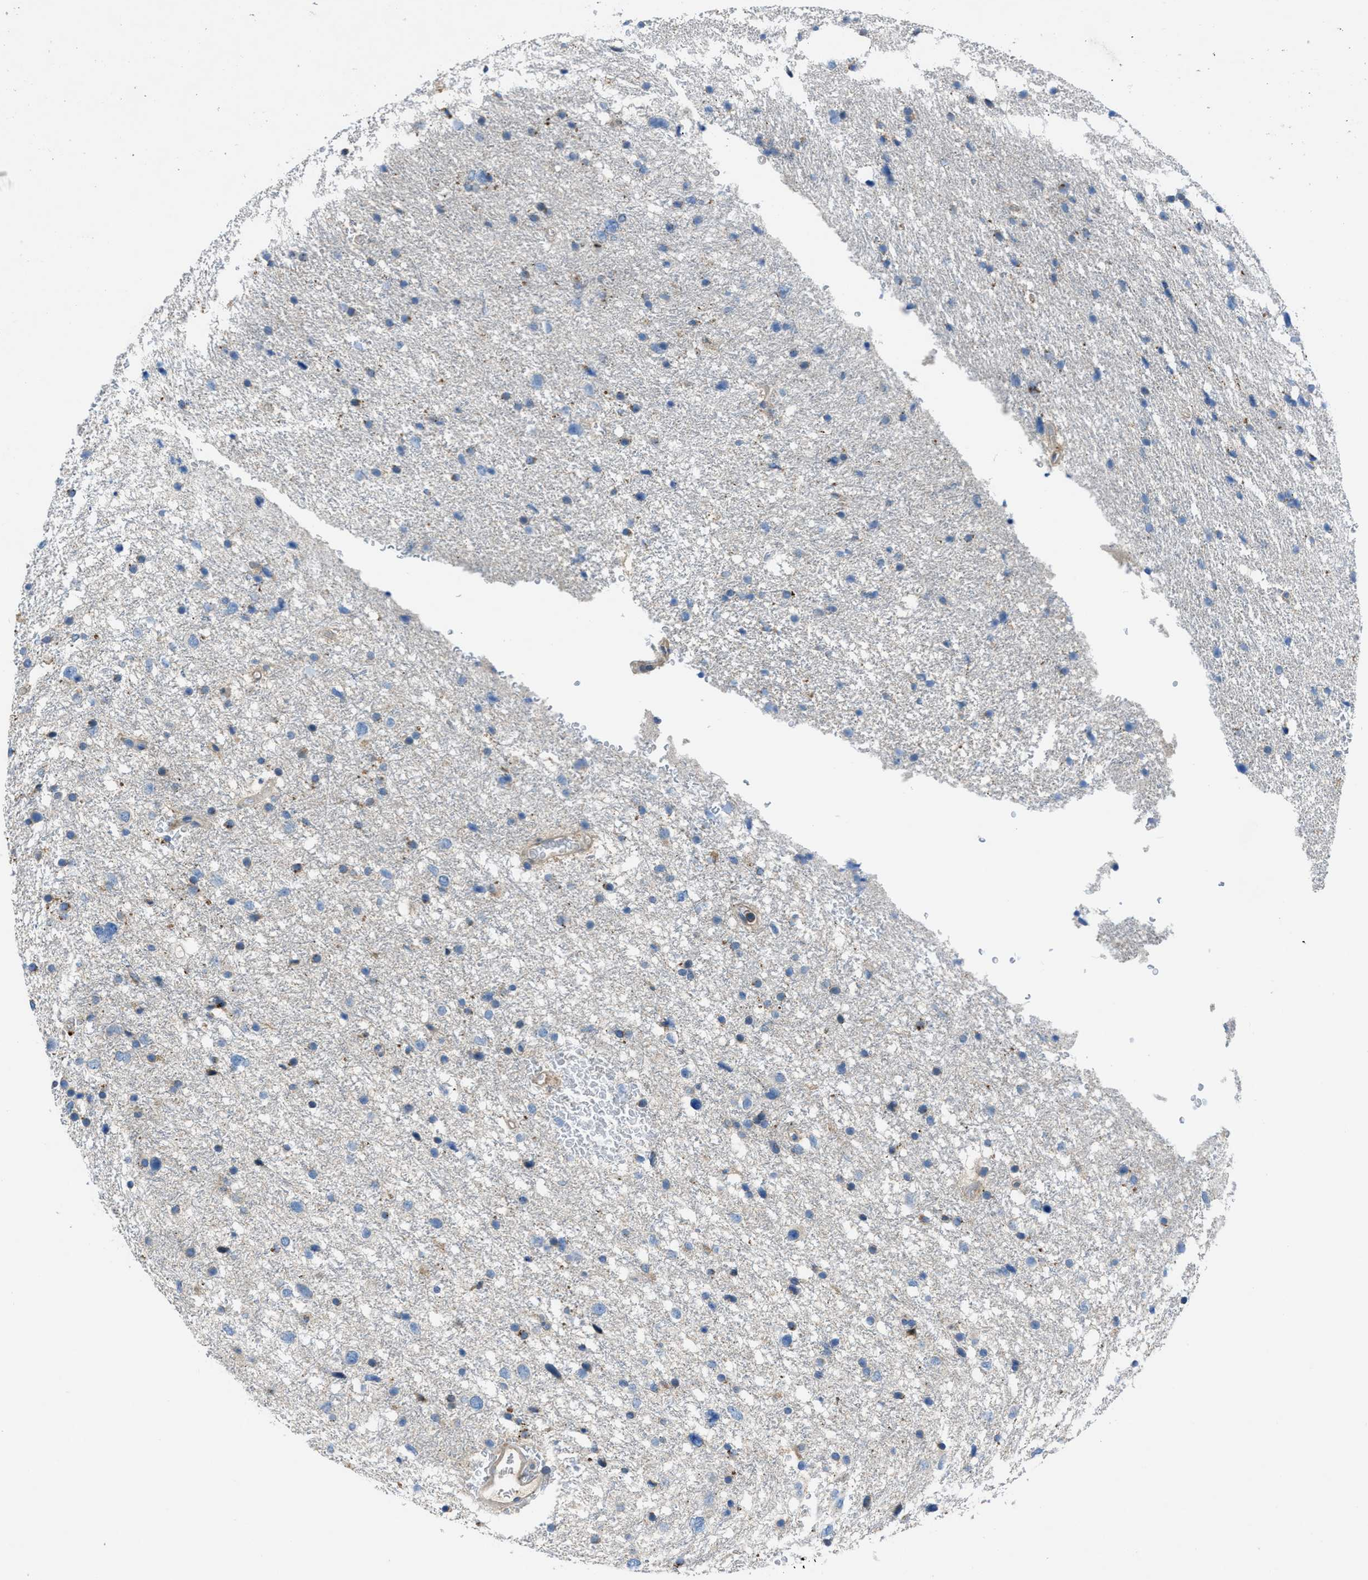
{"staining": {"intensity": "negative", "quantity": "none", "location": "none"}, "tissue": "glioma", "cell_type": "Tumor cells", "image_type": "cancer", "snomed": [{"axis": "morphology", "description": "Glioma, malignant, Low grade"}, {"axis": "topography", "description": "Brain"}], "caption": "Protein analysis of malignant glioma (low-grade) demonstrates no significant staining in tumor cells.", "gene": "MAP3K20", "patient": {"sex": "female", "age": 37}}